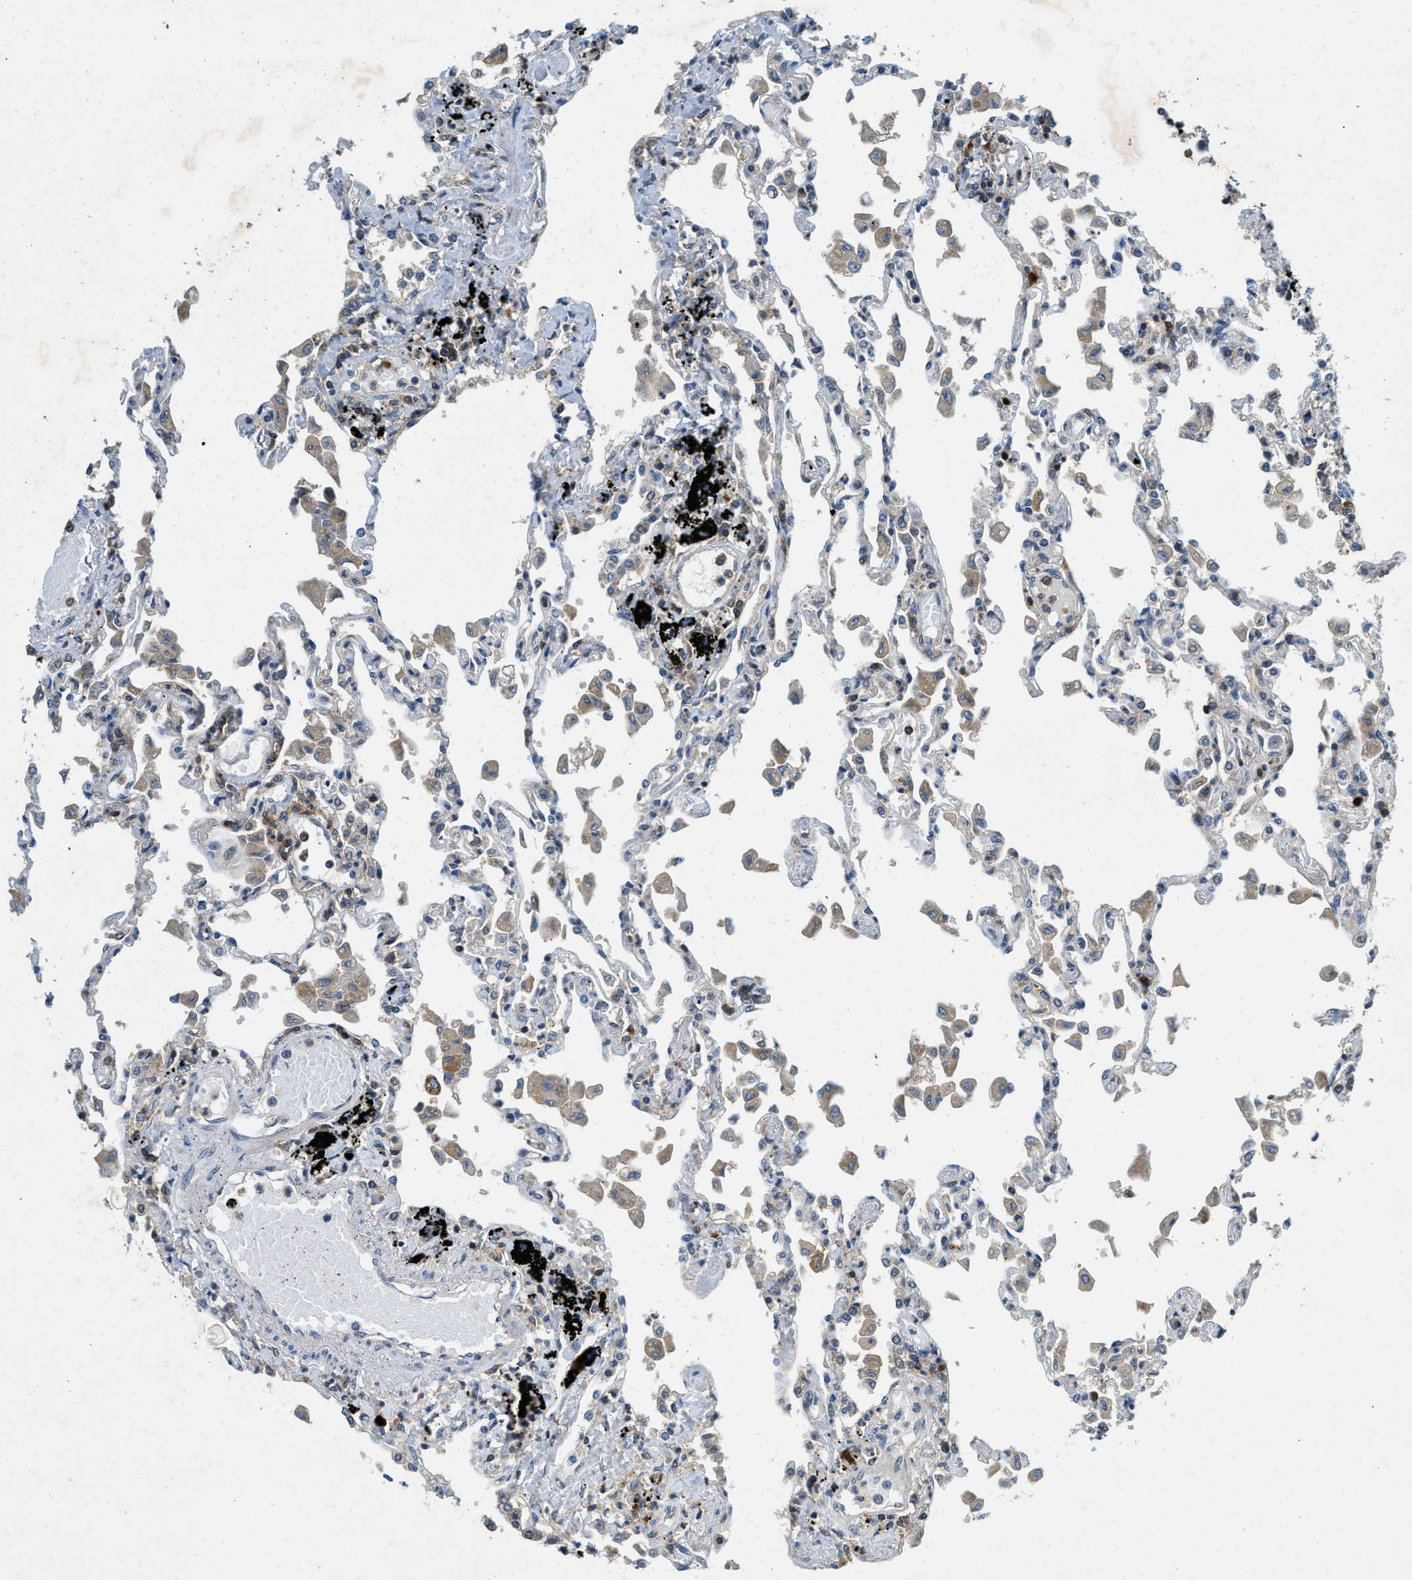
{"staining": {"intensity": "negative", "quantity": "none", "location": "none"}, "tissue": "lung", "cell_type": "Alveolar cells", "image_type": "normal", "snomed": [{"axis": "morphology", "description": "Normal tissue, NOS"}, {"axis": "topography", "description": "Bronchus"}, {"axis": "topography", "description": "Lung"}], "caption": "The immunohistochemistry (IHC) histopathology image has no significant positivity in alveolar cells of lung. The staining was performed using DAB to visualize the protein expression in brown, while the nuclei were stained in blue with hematoxylin (Magnification: 20x).", "gene": "GMPPB", "patient": {"sex": "female", "age": 49}}